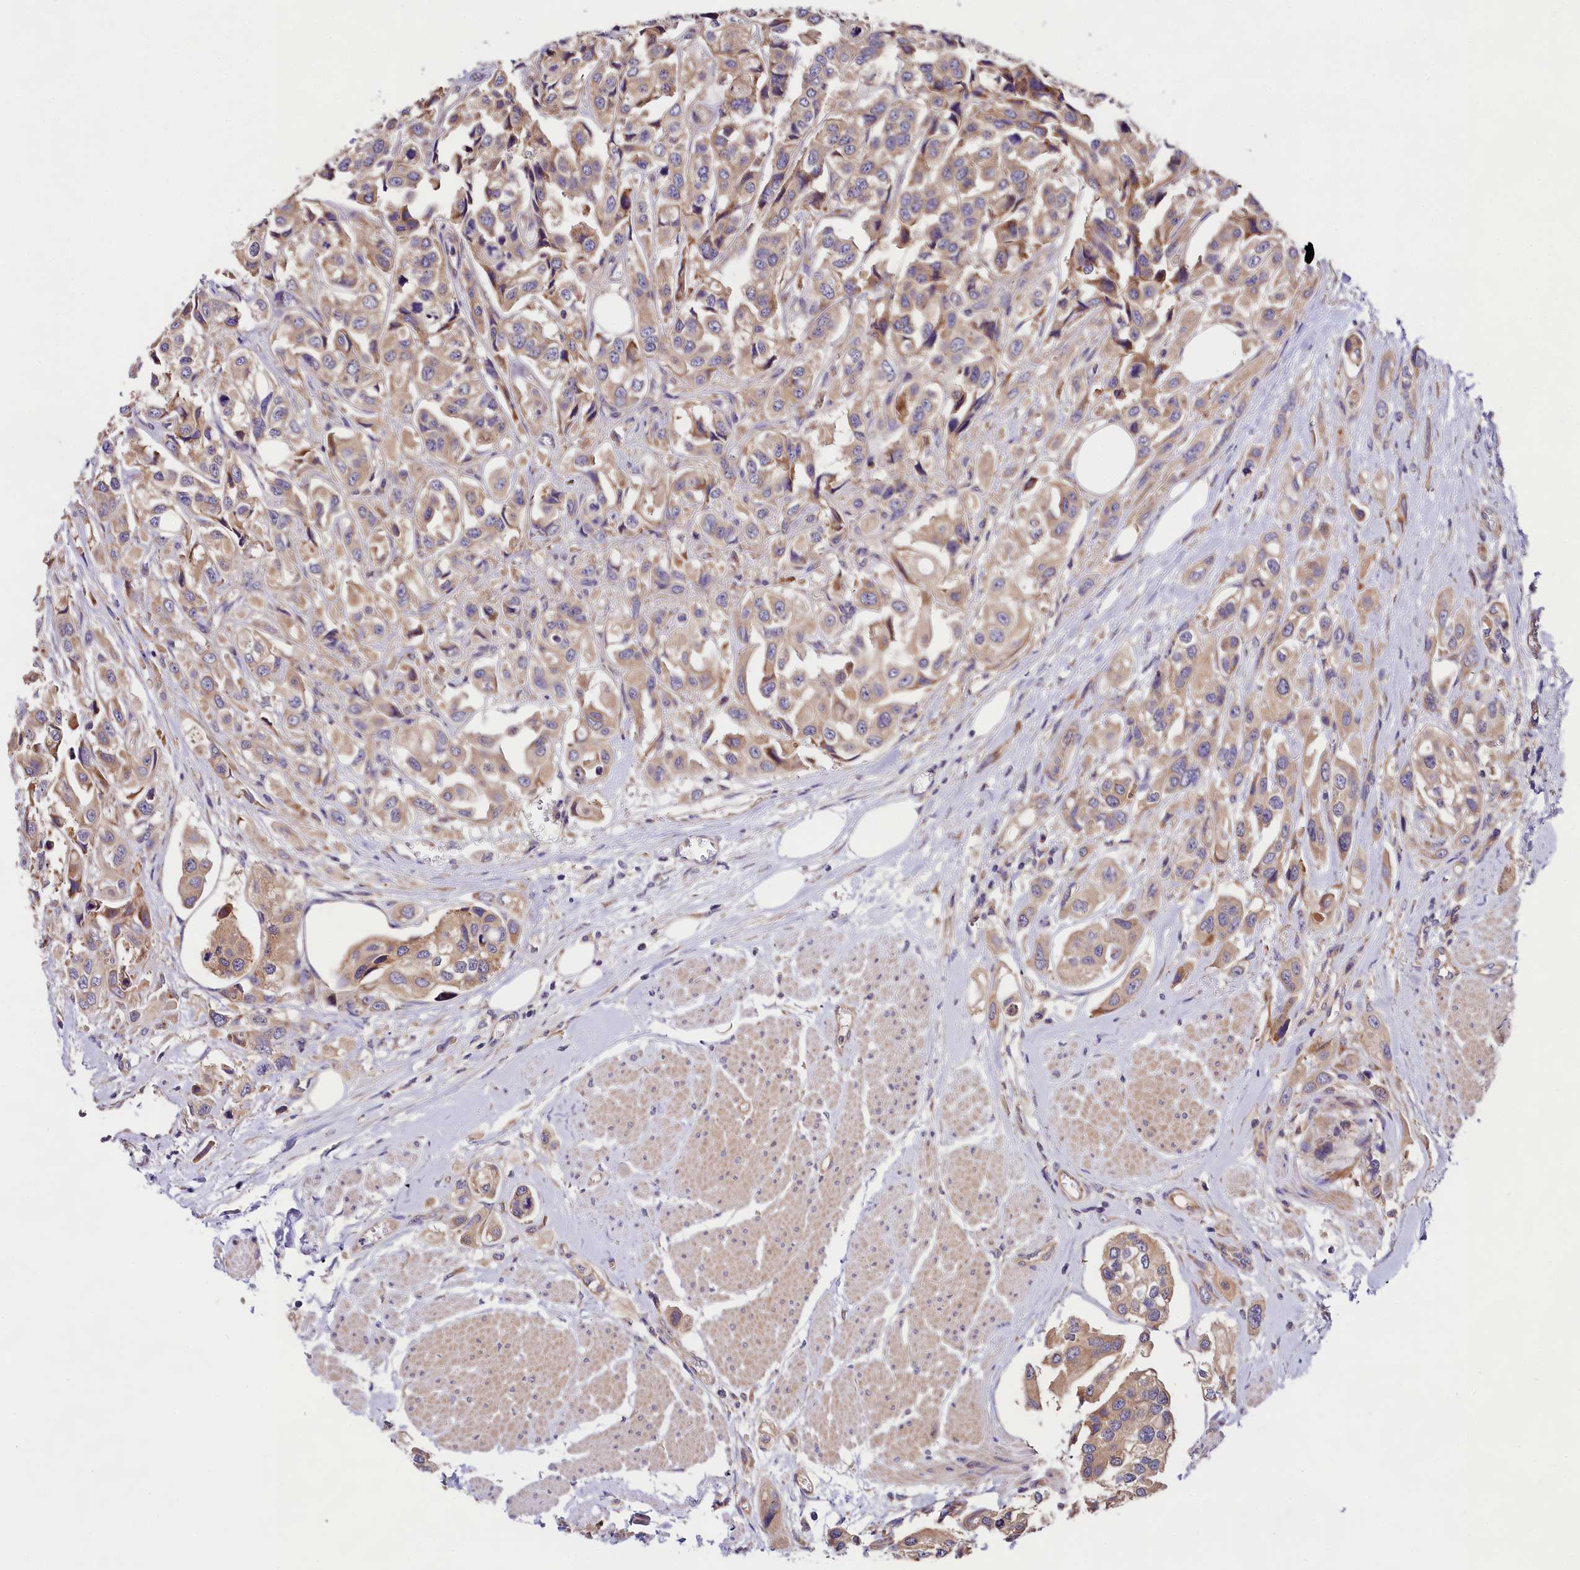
{"staining": {"intensity": "weak", "quantity": ">75%", "location": "cytoplasmic/membranous"}, "tissue": "urothelial cancer", "cell_type": "Tumor cells", "image_type": "cancer", "snomed": [{"axis": "morphology", "description": "Urothelial carcinoma, High grade"}, {"axis": "topography", "description": "Urinary bladder"}], "caption": "IHC of human urothelial cancer shows low levels of weak cytoplasmic/membranous staining in approximately >75% of tumor cells.", "gene": "SPG11", "patient": {"sex": "male", "age": 67}}